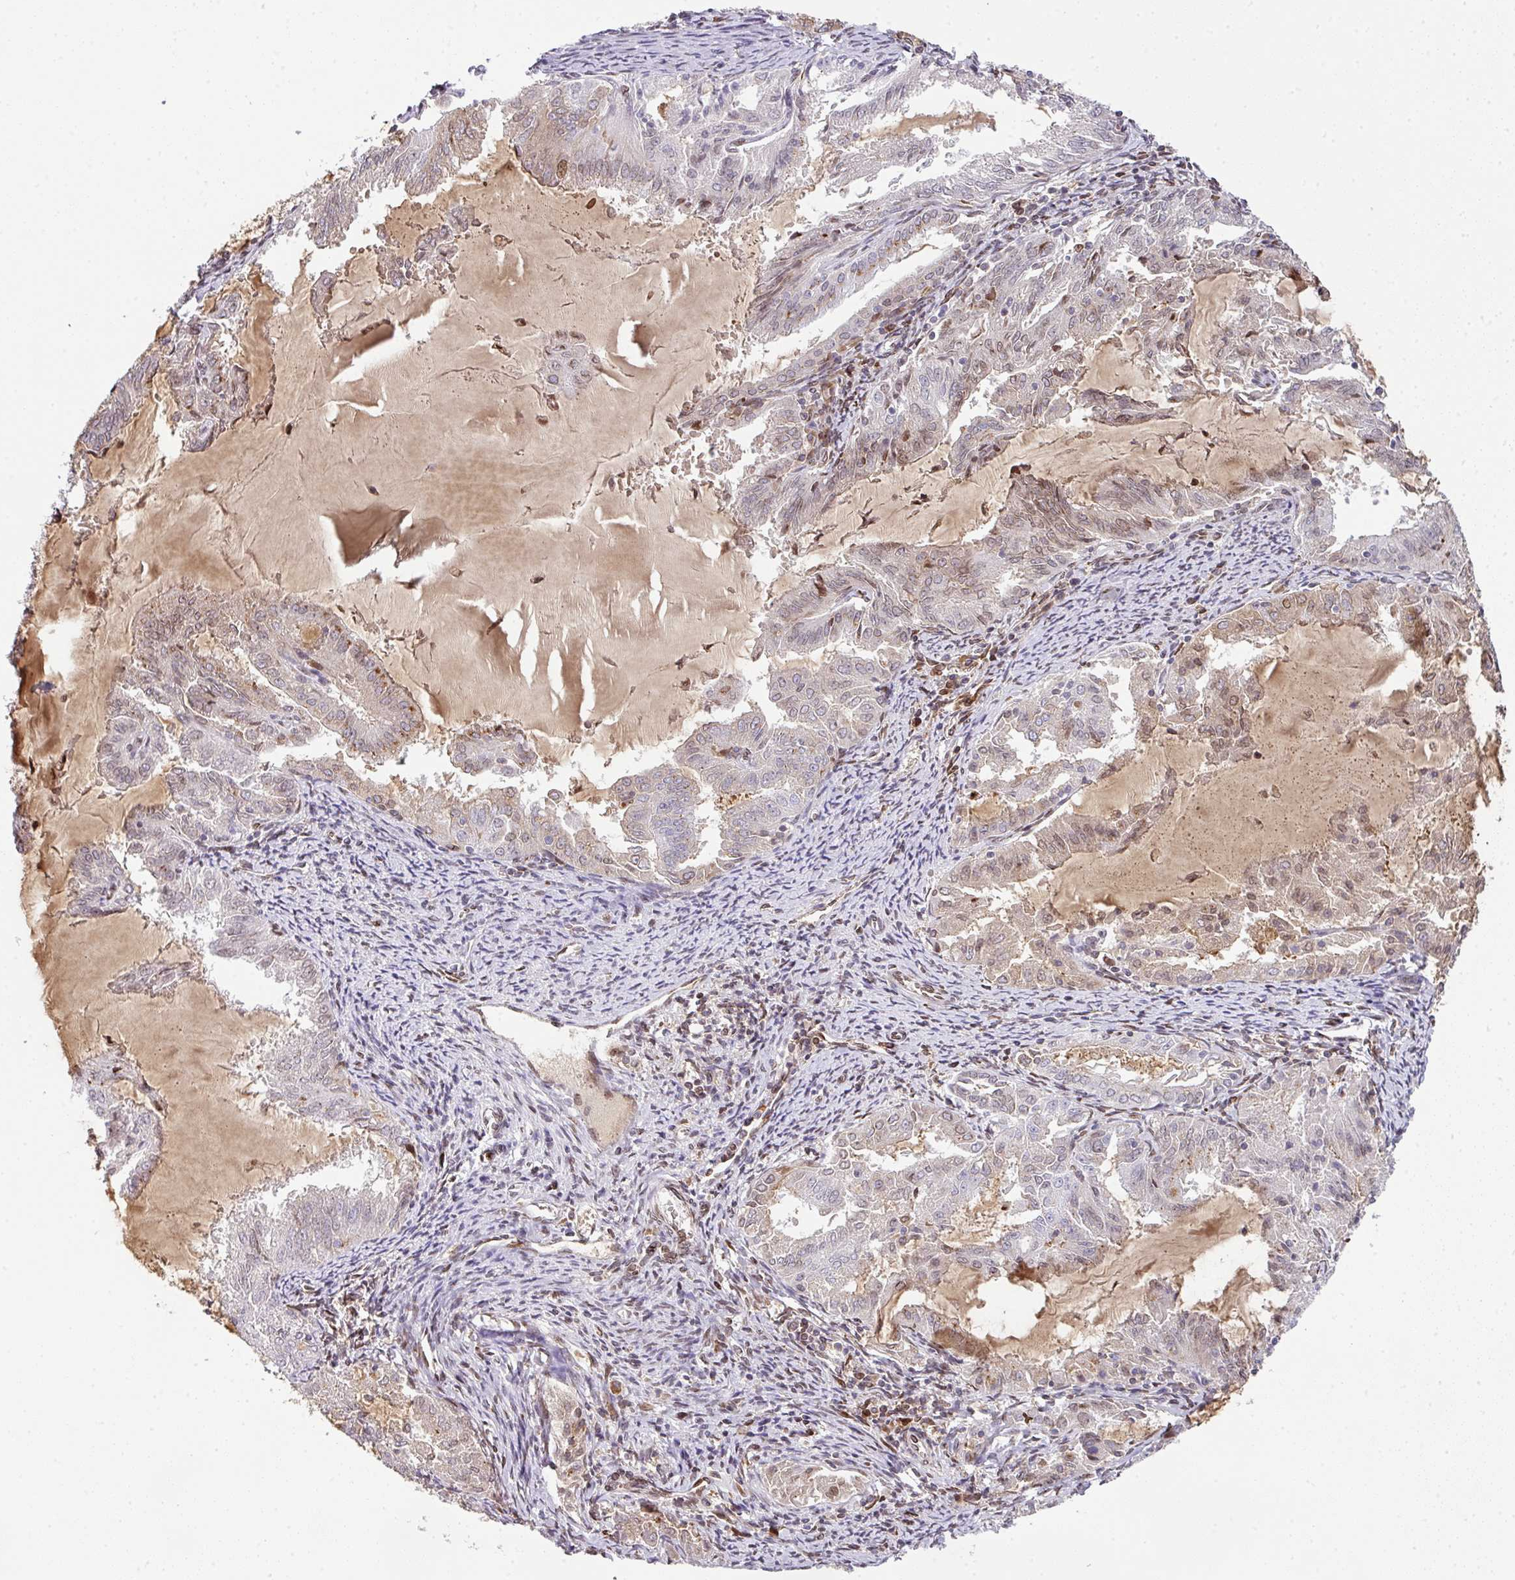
{"staining": {"intensity": "weak", "quantity": "<25%", "location": "cytoplasmic/membranous,nuclear"}, "tissue": "endometrial cancer", "cell_type": "Tumor cells", "image_type": "cancer", "snomed": [{"axis": "morphology", "description": "Adenocarcinoma, NOS"}, {"axis": "topography", "description": "Endometrium"}], "caption": "Protein analysis of endometrial adenocarcinoma reveals no significant staining in tumor cells. (DAB (3,3'-diaminobenzidine) immunohistochemistry (IHC) with hematoxylin counter stain).", "gene": "PLK1", "patient": {"sex": "female", "age": 70}}